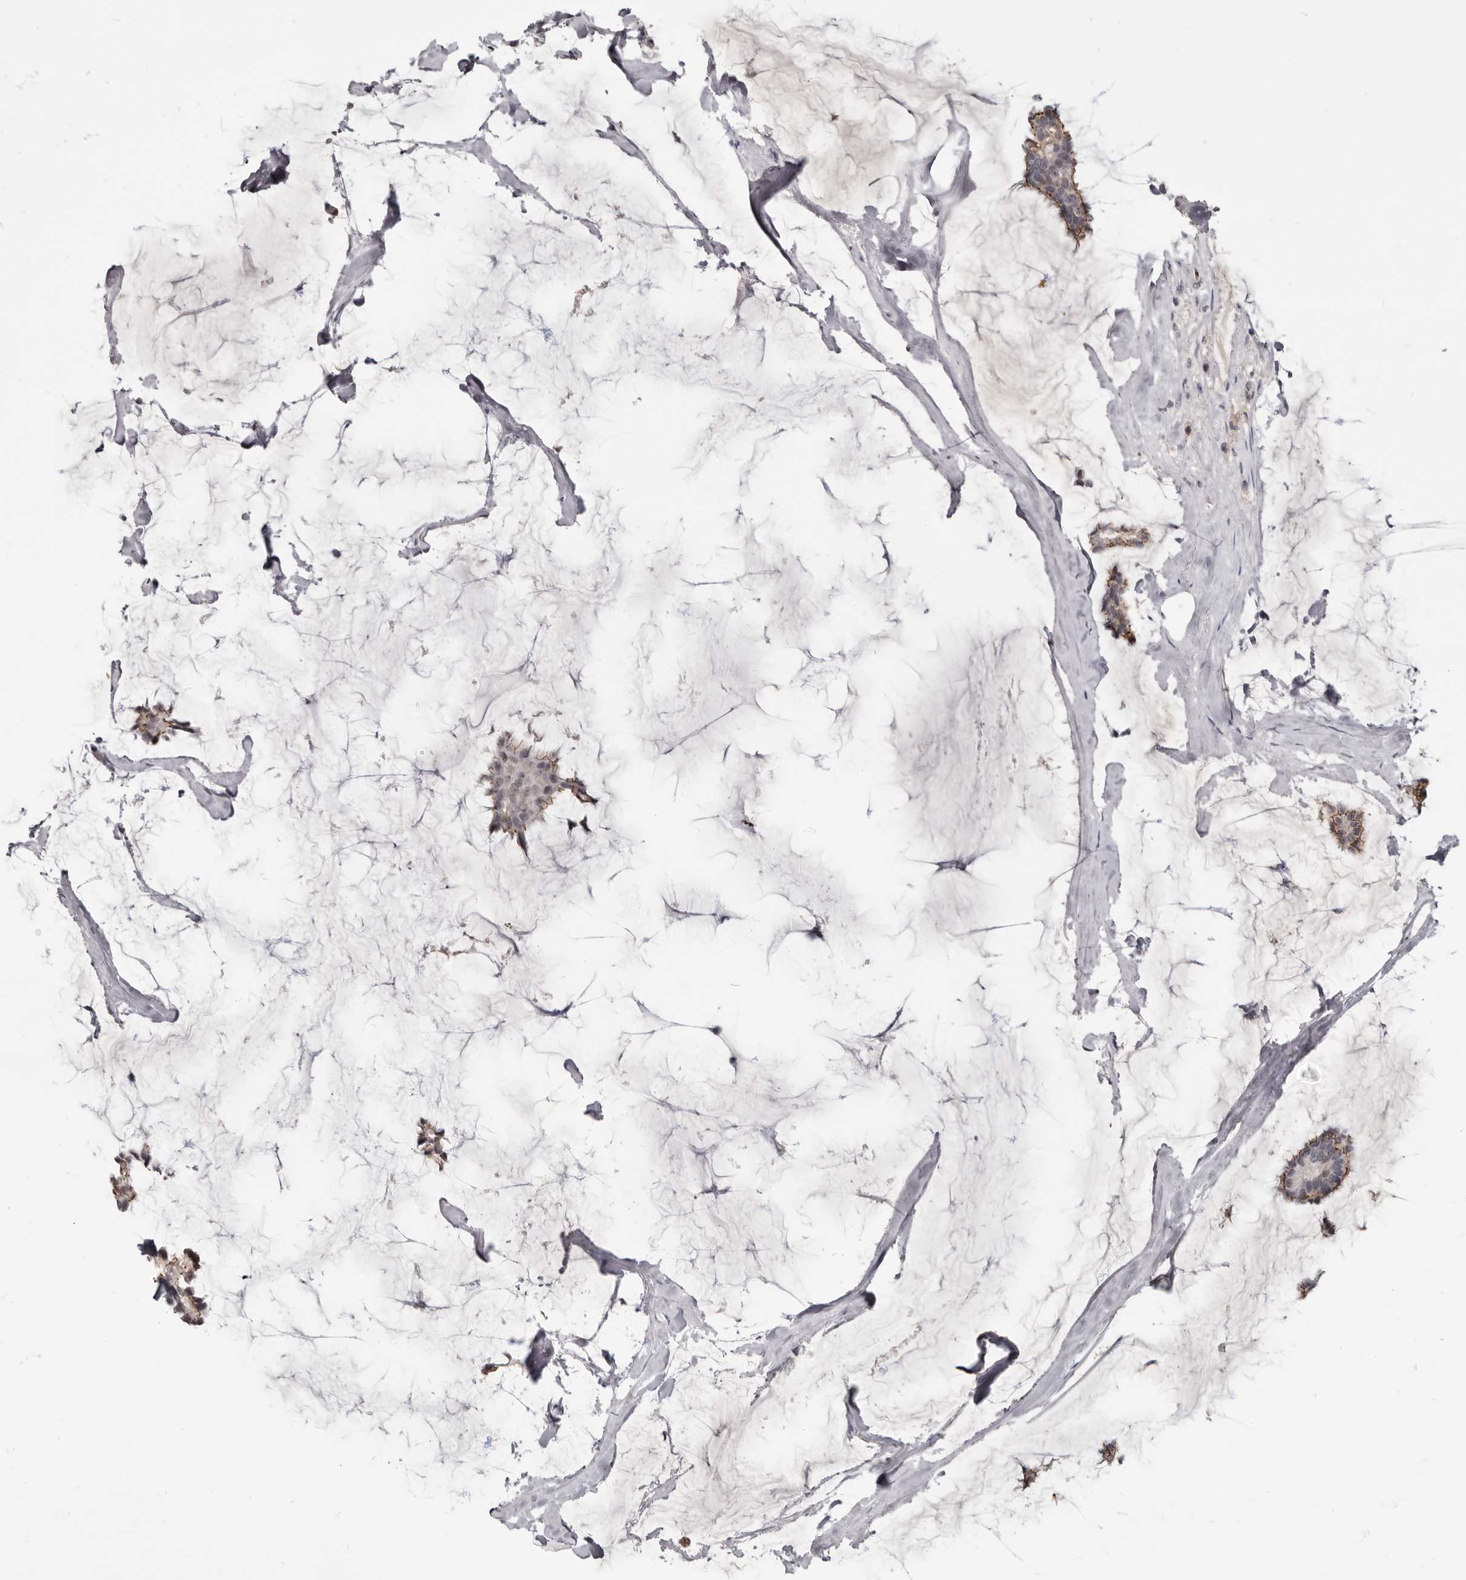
{"staining": {"intensity": "moderate", "quantity": "25%-75%", "location": "cytoplasmic/membranous"}, "tissue": "breast cancer", "cell_type": "Tumor cells", "image_type": "cancer", "snomed": [{"axis": "morphology", "description": "Duct carcinoma"}, {"axis": "topography", "description": "Breast"}], "caption": "The histopathology image reveals immunohistochemical staining of infiltrating ductal carcinoma (breast). There is moderate cytoplasmic/membranous positivity is seen in approximately 25%-75% of tumor cells.", "gene": "CGN", "patient": {"sex": "female", "age": 93}}